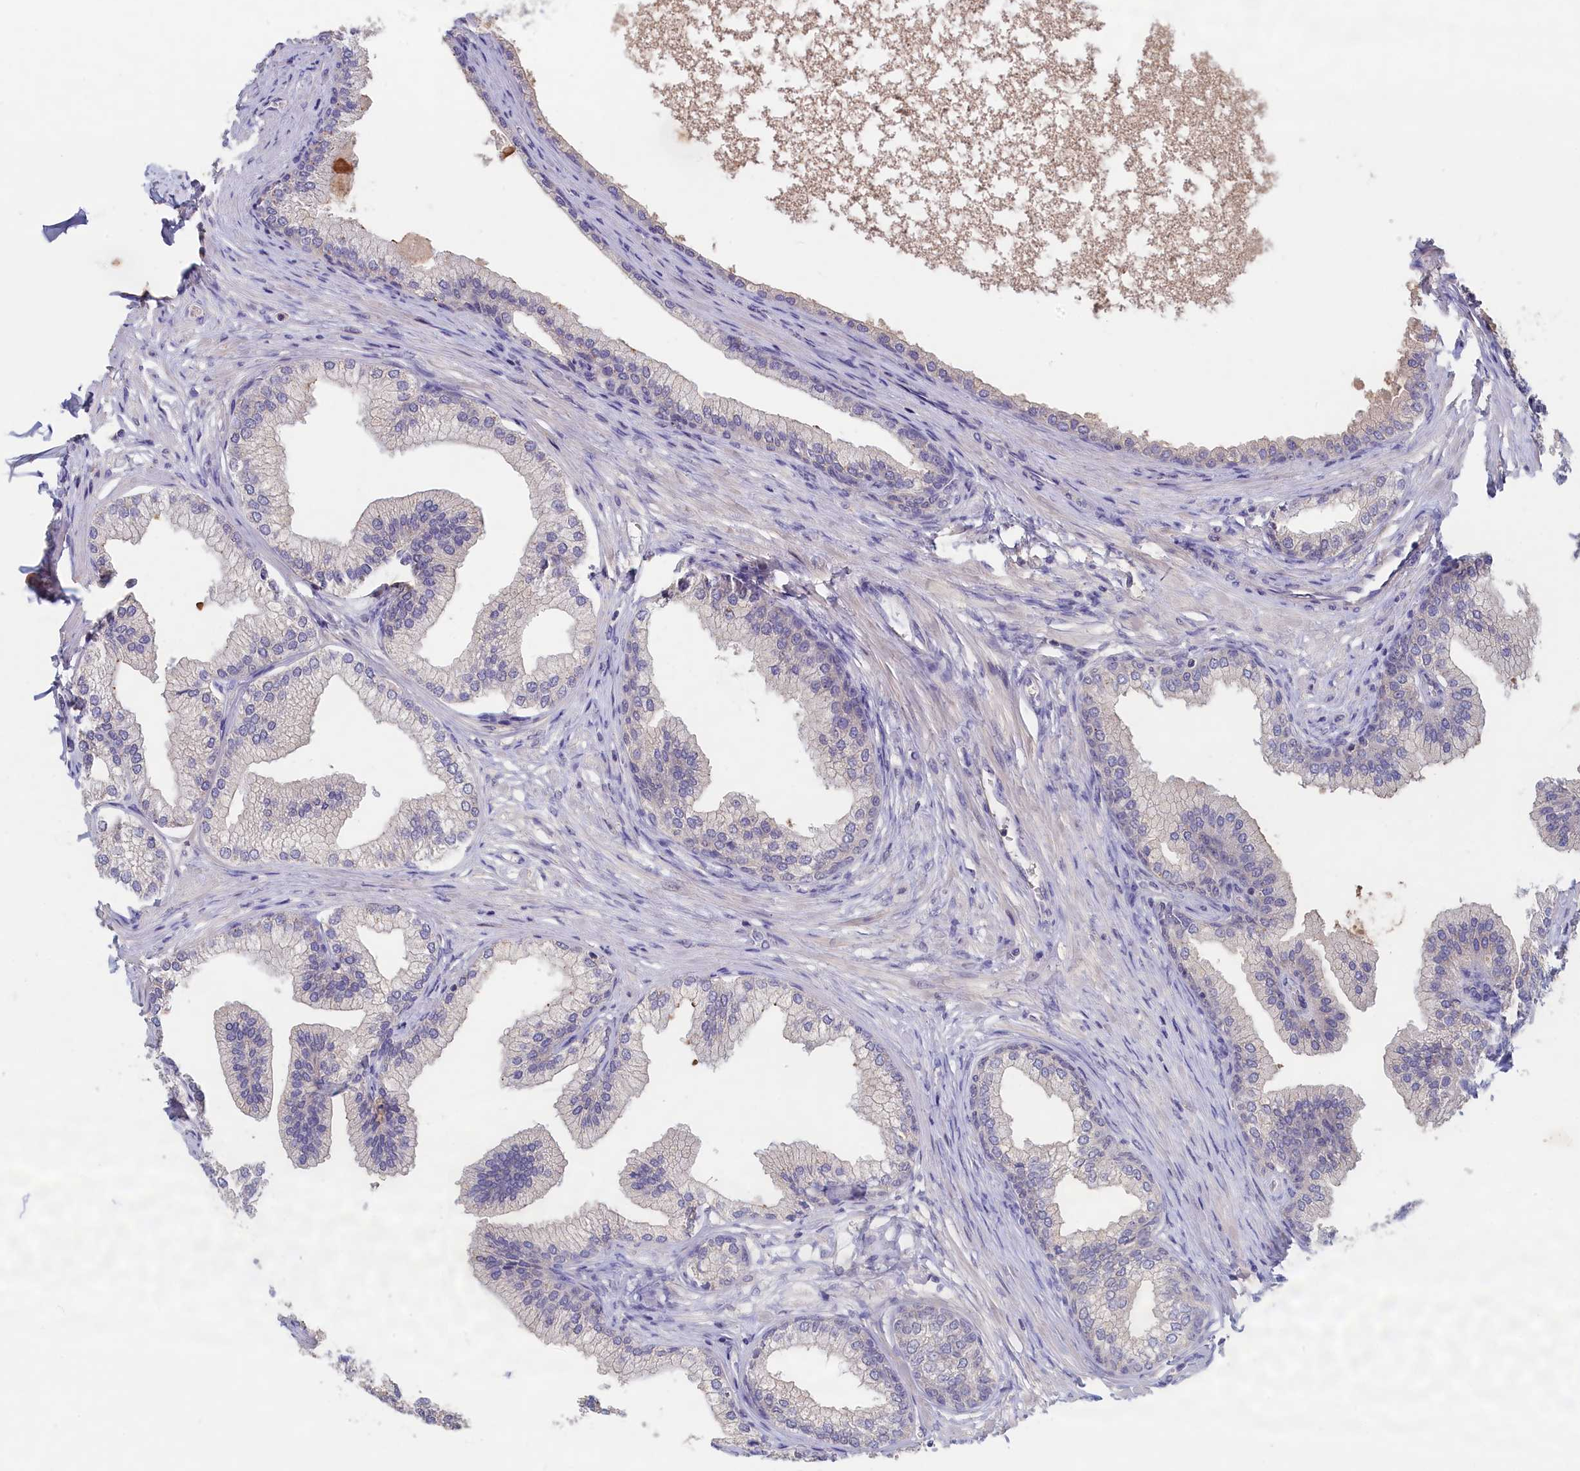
{"staining": {"intensity": "negative", "quantity": "none", "location": "none"}, "tissue": "prostate", "cell_type": "Glandular cells", "image_type": "normal", "snomed": [{"axis": "morphology", "description": "Normal tissue, NOS"}, {"axis": "morphology", "description": "Urothelial carcinoma, Low grade"}, {"axis": "topography", "description": "Urinary bladder"}, {"axis": "topography", "description": "Prostate"}], "caption": "Photomicrograph shows no significant protein expression in glandular cells of unremarkable prostate. The staining was performed using DAB to visualize the protein expression in brown, while the nuclei were stained in blue with hematoxylin (Magnification: 20x).", "gene": "CELF5", "patient": {"sex": "male", "age": 60}}